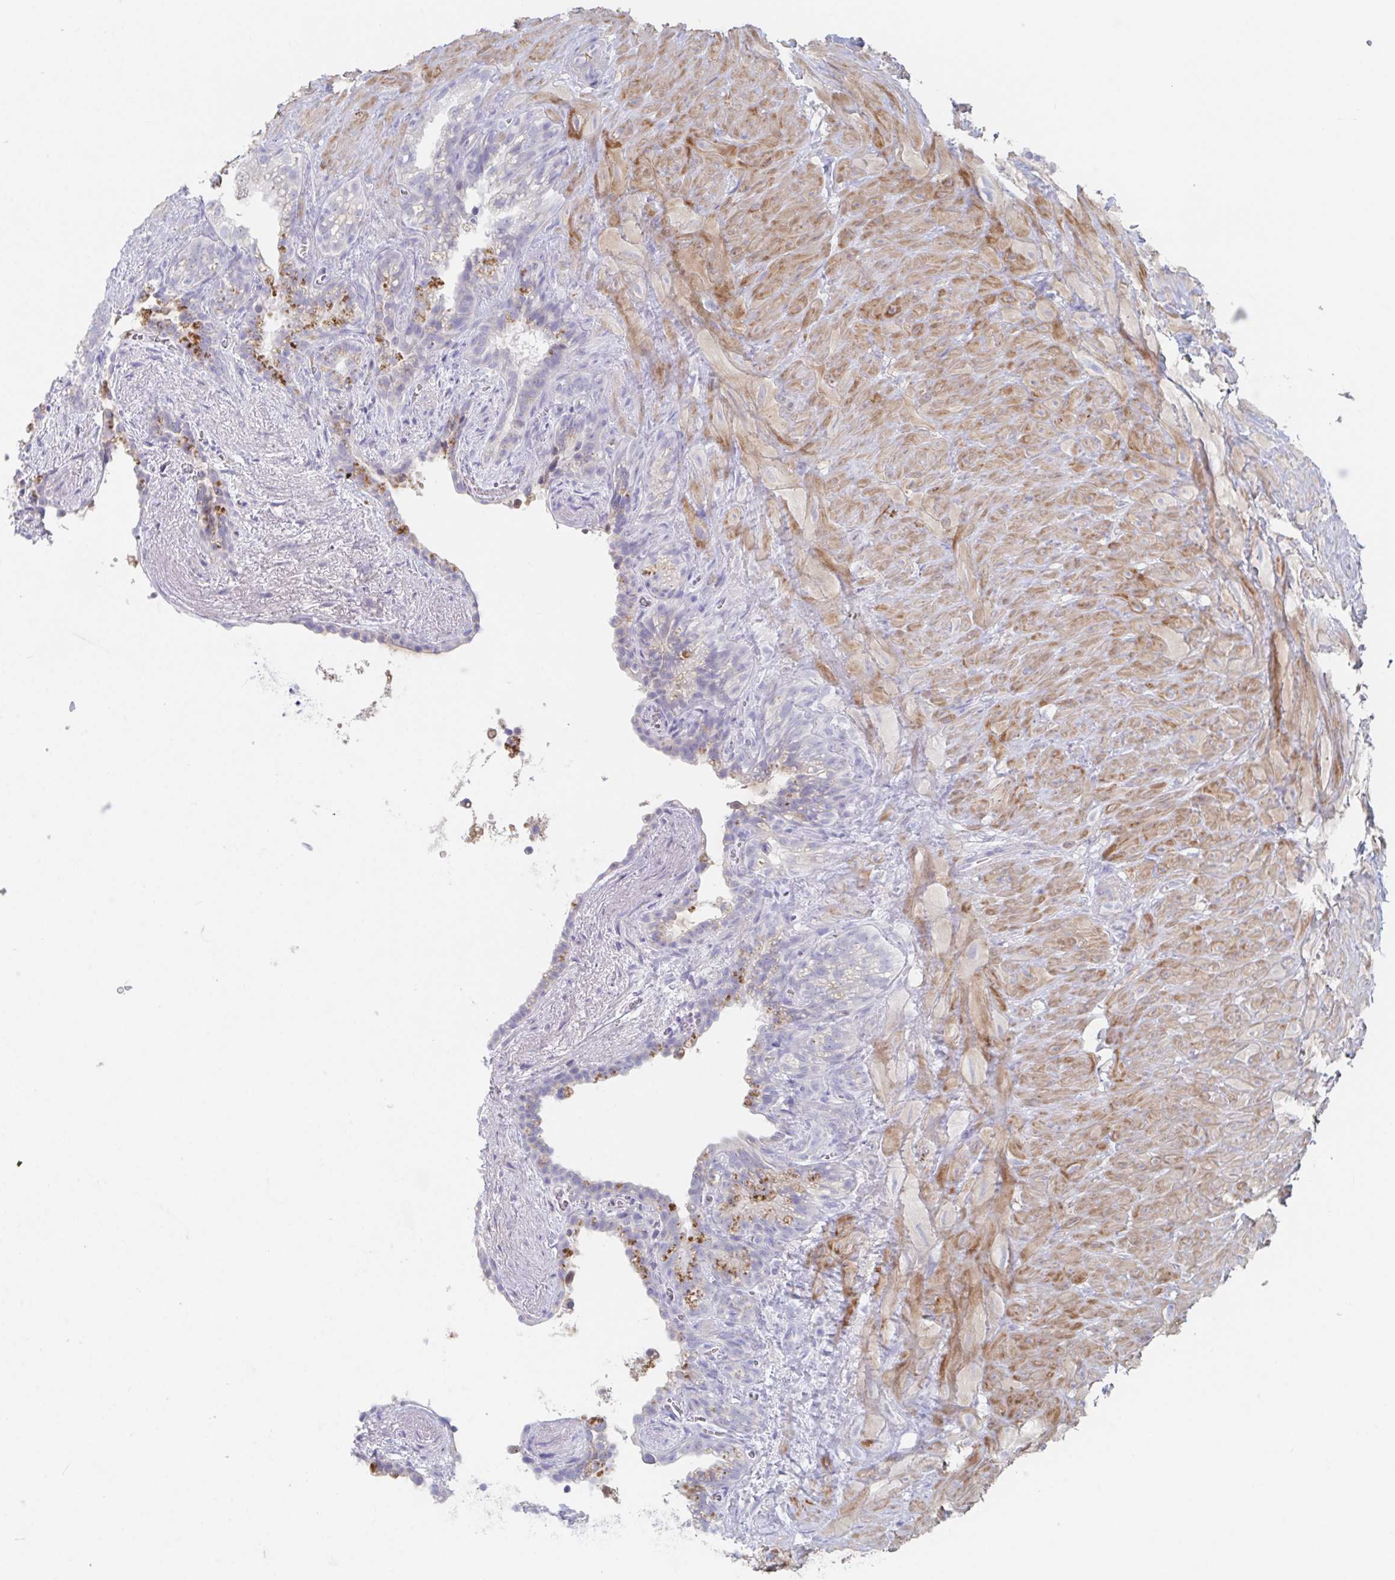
{"staining": {"intensity": "negative", "quantity": "none", "location": "none"}, "tissue": "seminal vesicle", "cell_type": "Glandular cells", "image_type": "normal", "snomed": [{"axis": "morphology", "description": "Normal tissue, NOS"}, {"axis": "topography", "description": "Seminal veicle"}], "caption": "The micrograph displays no significant expression in glandular cells of seminal vesicle. The staining was performed using DAB to visualize the protein expression in brown, while the nuclei were stained in blue with hematoxylin (Magnification: 20x).", "gene": "TNFAIP6", "patient": {"sex": "male", "age": 76}}